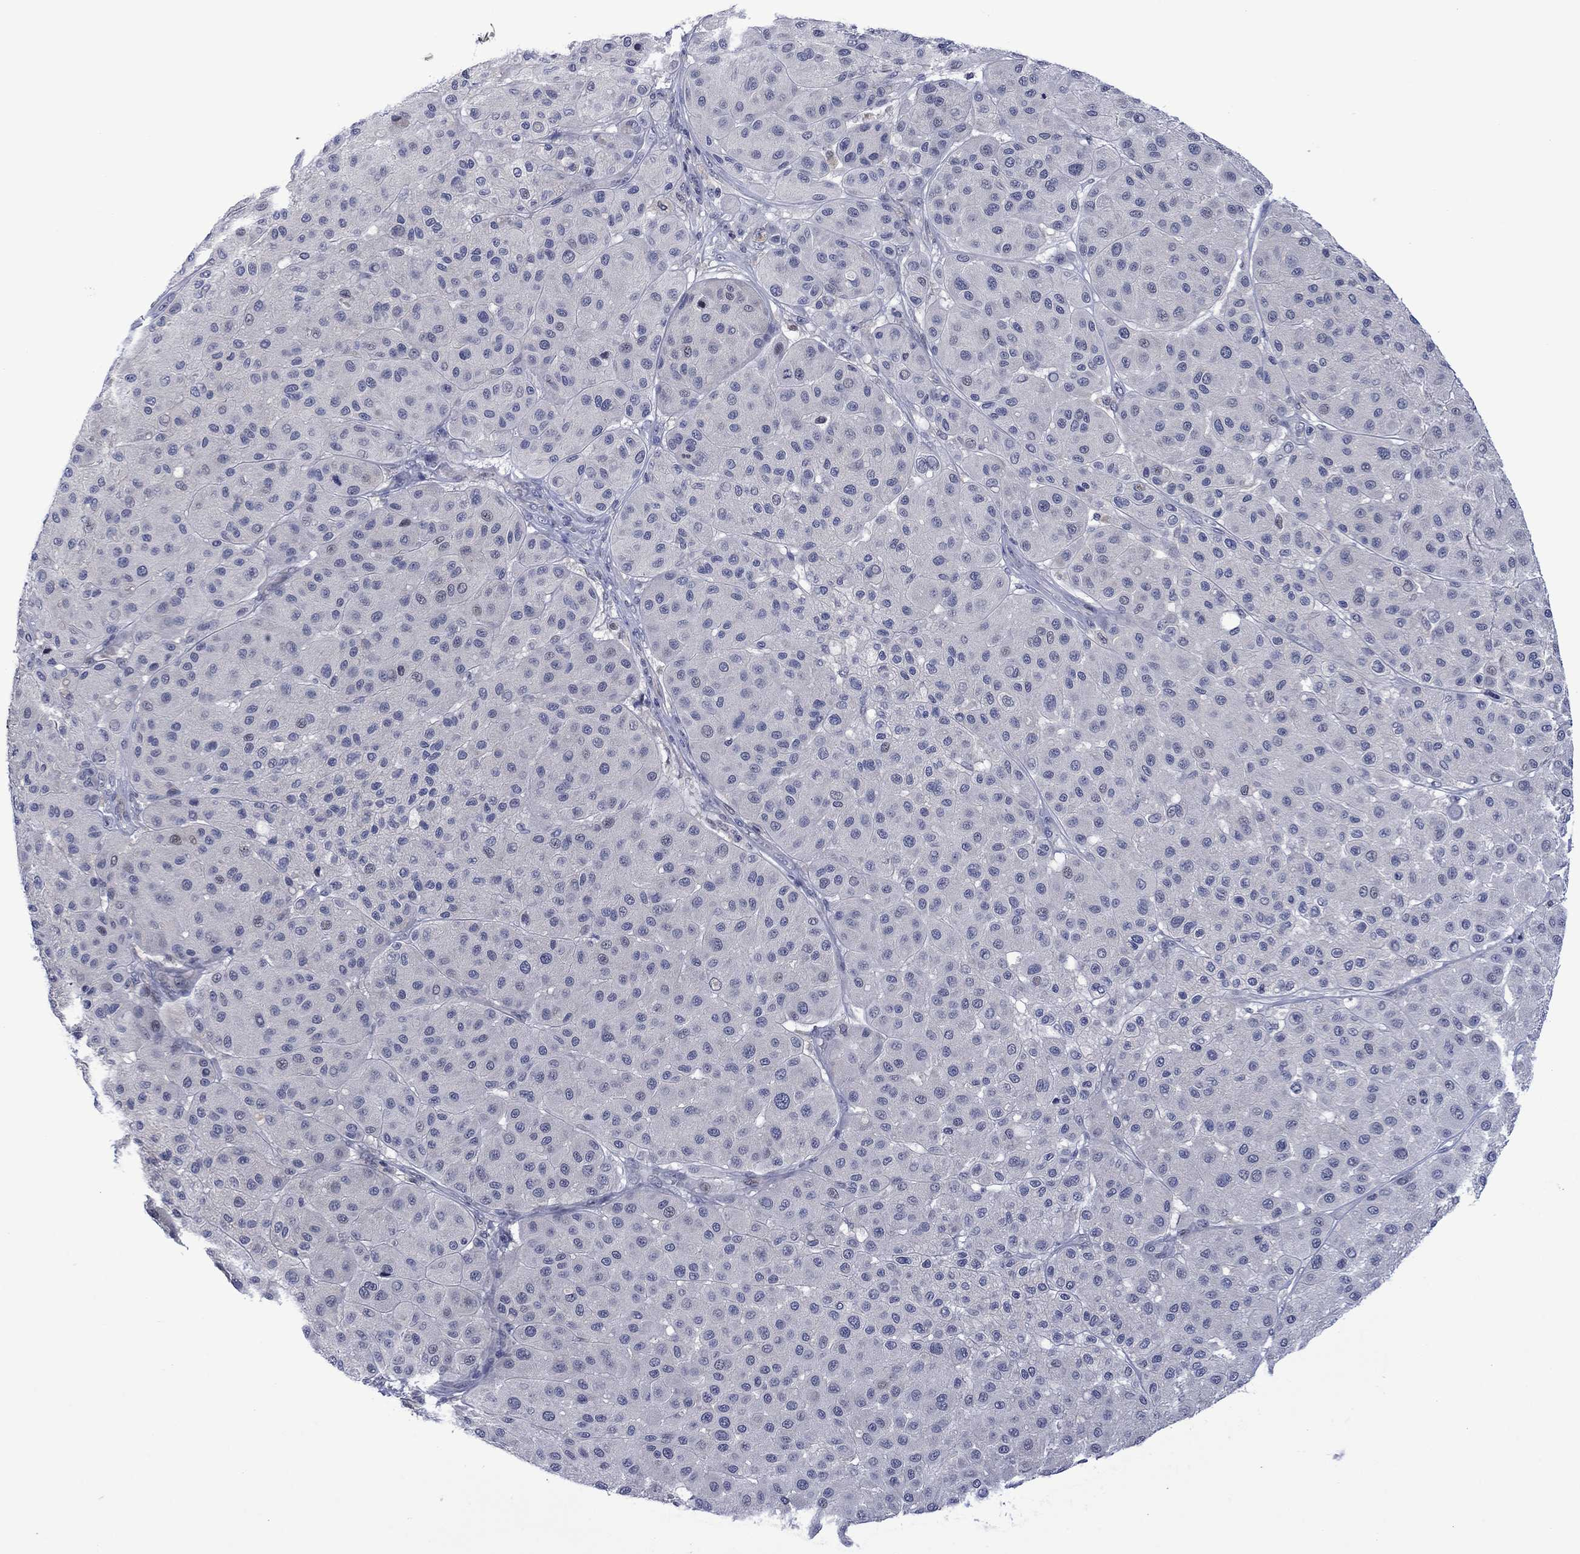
{"staining": {"intensity": "negative", "quantity": "none", "location": "none"}, "tissue": "melanoma", "cell_type": "Tumor cells", "image_type": "cancer", "snomed": [{"axis": "morphology", "description": "Malignant melanoma, Metastatic site"}, {"axis": "topography", "description": "Smooth muscle"}], "caption": "Immunohistochemistry (IHC) histopathology image of neoplastic tissue: human melanoma stained with DAB (3,3'-diaminobenzidine) demonstrates no significant protein expression in tumor cells.", "gene": "AGL", "patient": {"sex": "male", "age": 41}}